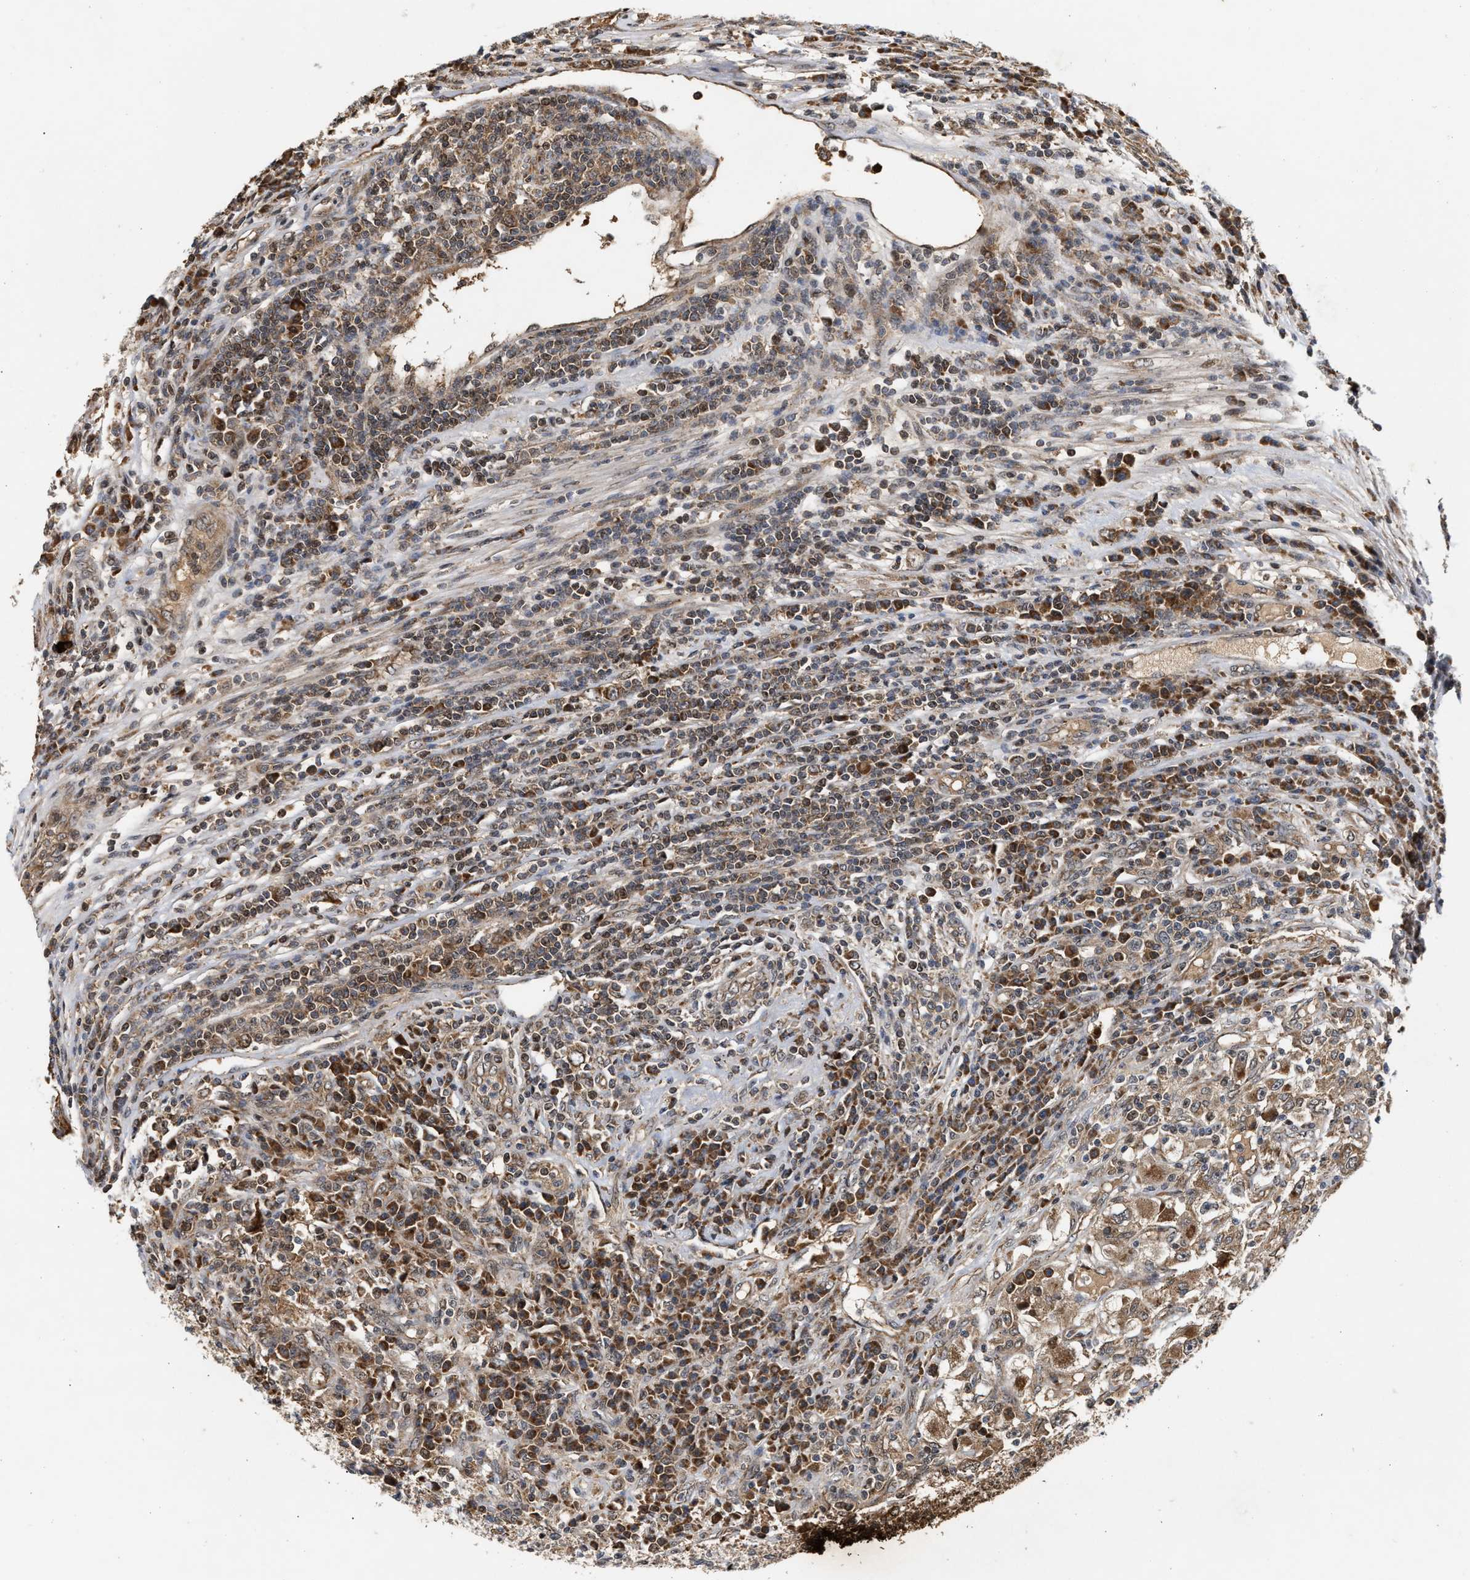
{"staining": {"intensity": "moderate", "quantity": ">75%", "location": "cytoplasmic/membranous"}, "tissue": "renal cancer", "cell_type": "Tumor cells", "image_type": "cancer", "snomed": [{"axis": "morphology", "description": "Adenocarcinoma, NOS"}, {"axis": "topography", "description": "Kidney"}], "caption": "DAB (3,3'-diaminobenzidine) immunohistochemical staining of human renal cancer reveals moderate cytoplasmic/membranous protein staining in about >75% of tumor cells. (brown staining indicates protein expression, while blue staining denotes nuclei).", "gene": "CFLAR", "patient": {"sex": "female", "age": 52}}